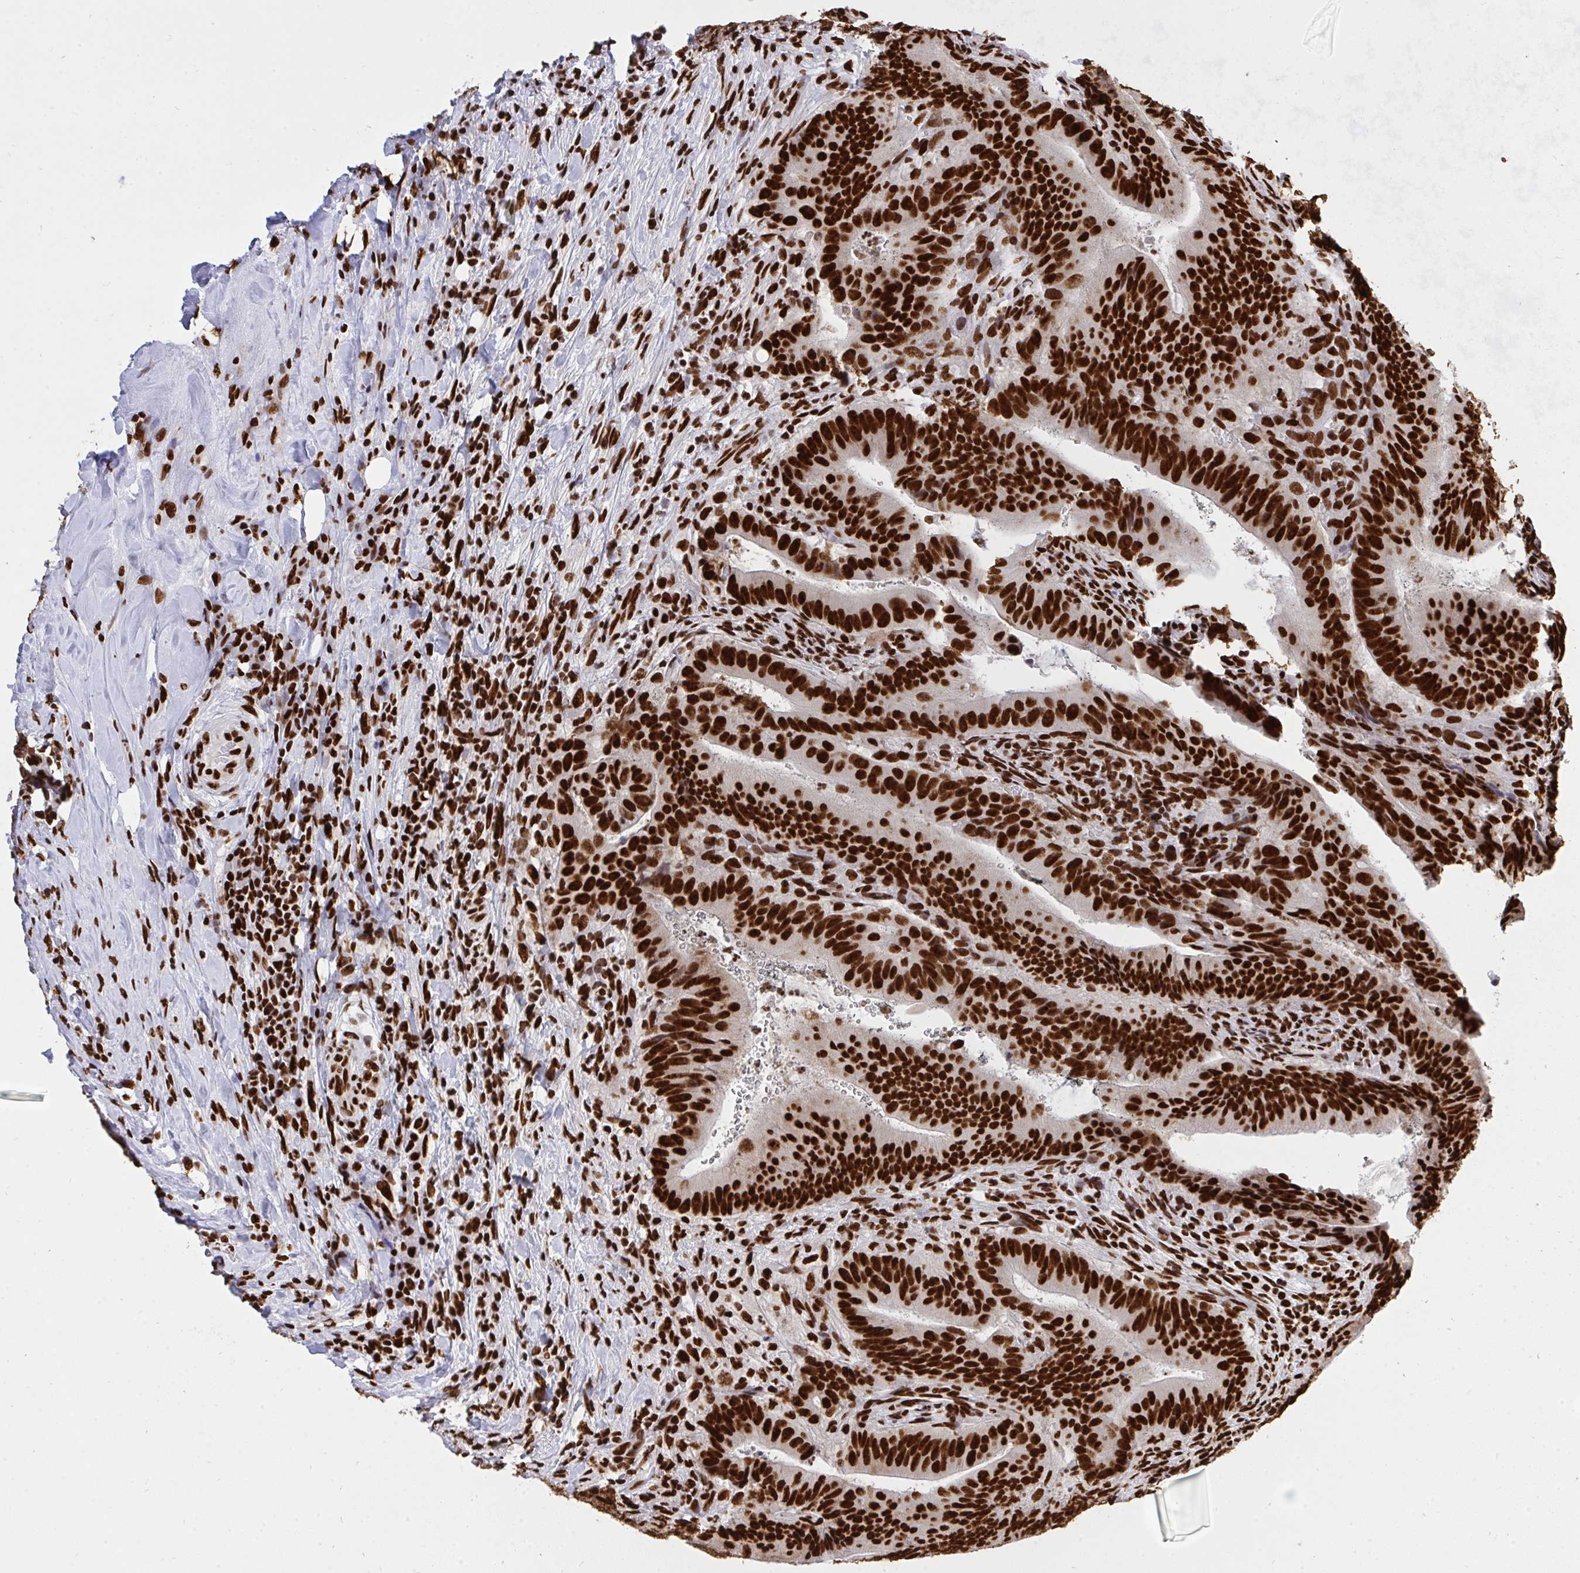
{"staining": {"intensity": "strong", "quantity": ">75%", "location": "nuclear"}, "tissue": "colorectal cancer", "cell_type": "Tumor cells", "image_type": "cancer", "snomed": [{"axis": "morphology", "description": "Adenocarcinoma, NOS"}, {"axis": "topography", "description": "Colon"}], "caption": "IHC micrograph of adenocarcinoma (colorectal) stained for a protein (brown), which reveals high levels of strong nuclear expression in about >75% of tumor cells.", "gene": "HNRNPL", "patient": {"sex": "female", "age": 43}}